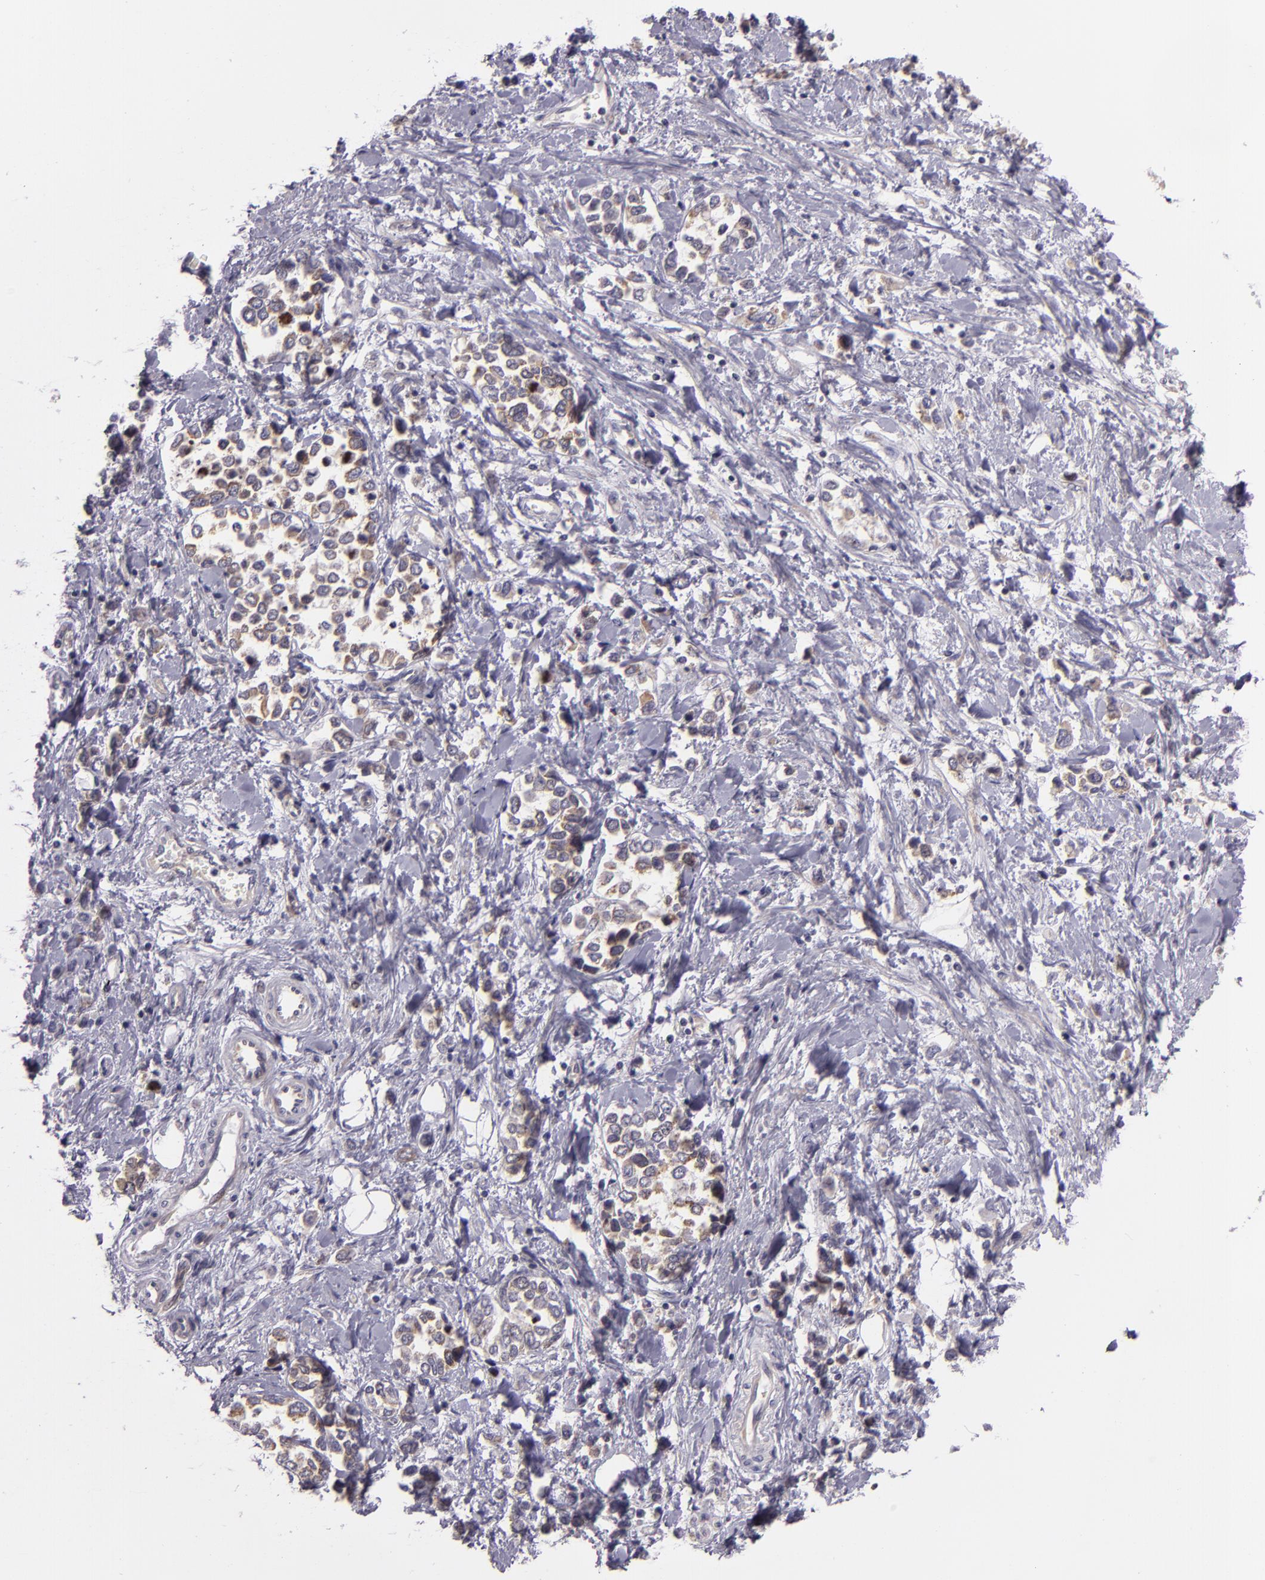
{"staining": {"intensity": "weak", "quantity": "<25%", "location": "cytoplasmic/membranous"}, "tissue": "stomach cancer", "cell_type": "Tumor cells", "image_type": "cancer", "snomed": [{"axis": "morphology", "description": "Adenocarcinoma, NOS"}, {"axis": "topography", "description": "Stomach, upper"}], "caption": "The IHC histopathology image has no significant positivity in tumor cells of stomach adenocarcinoma tissue. (Brightfield microscopy of DAB IHC at high magnification).", "gene": "UPF3B", "patient": {"sex": "male", "age": 76}}